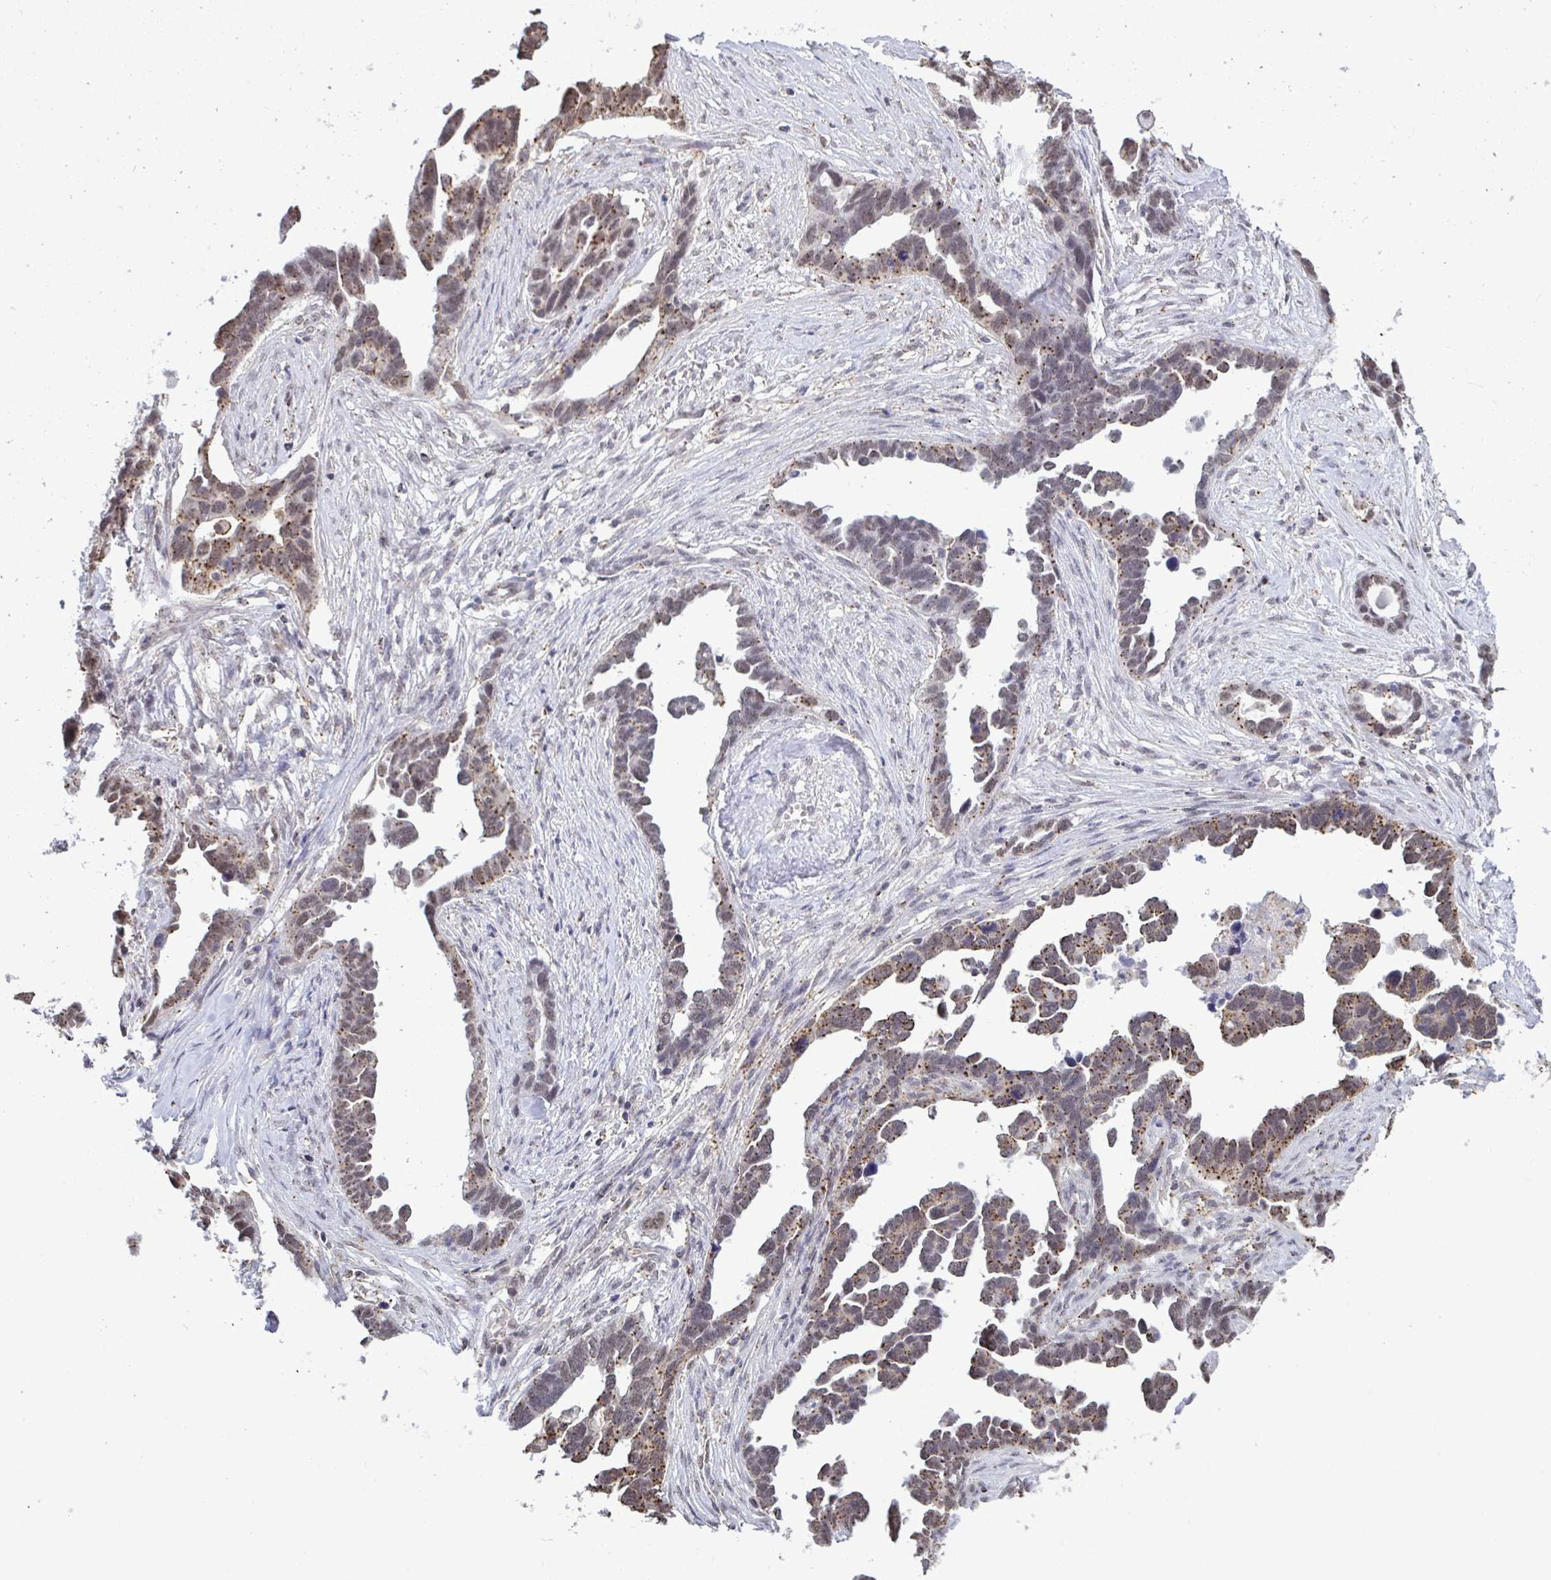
{"staining": {"intensity": "moderate", "quantity": ">75%", "location": "cytoplasmic/membranous,nuclear"}, "tissue": "ovarian cancer", "cell_type": "Tumor cells", "image_type": "cancer", "snomed": [{"axis": "morphology", "description": "Cystadenocarcinoma, serous, NOS"}, {"axis": "topography", "description": "Ovary"}], "caption": "Immunohistochemical staining of serous cystadenocarcinoma (ovarian) exhibits medium levels of moderate cytoplasmic/membranous and nuclear expression in about >75% of tumor cells.", "gene": "PUF60", "patient": {"sex": "female", "age": 54}}